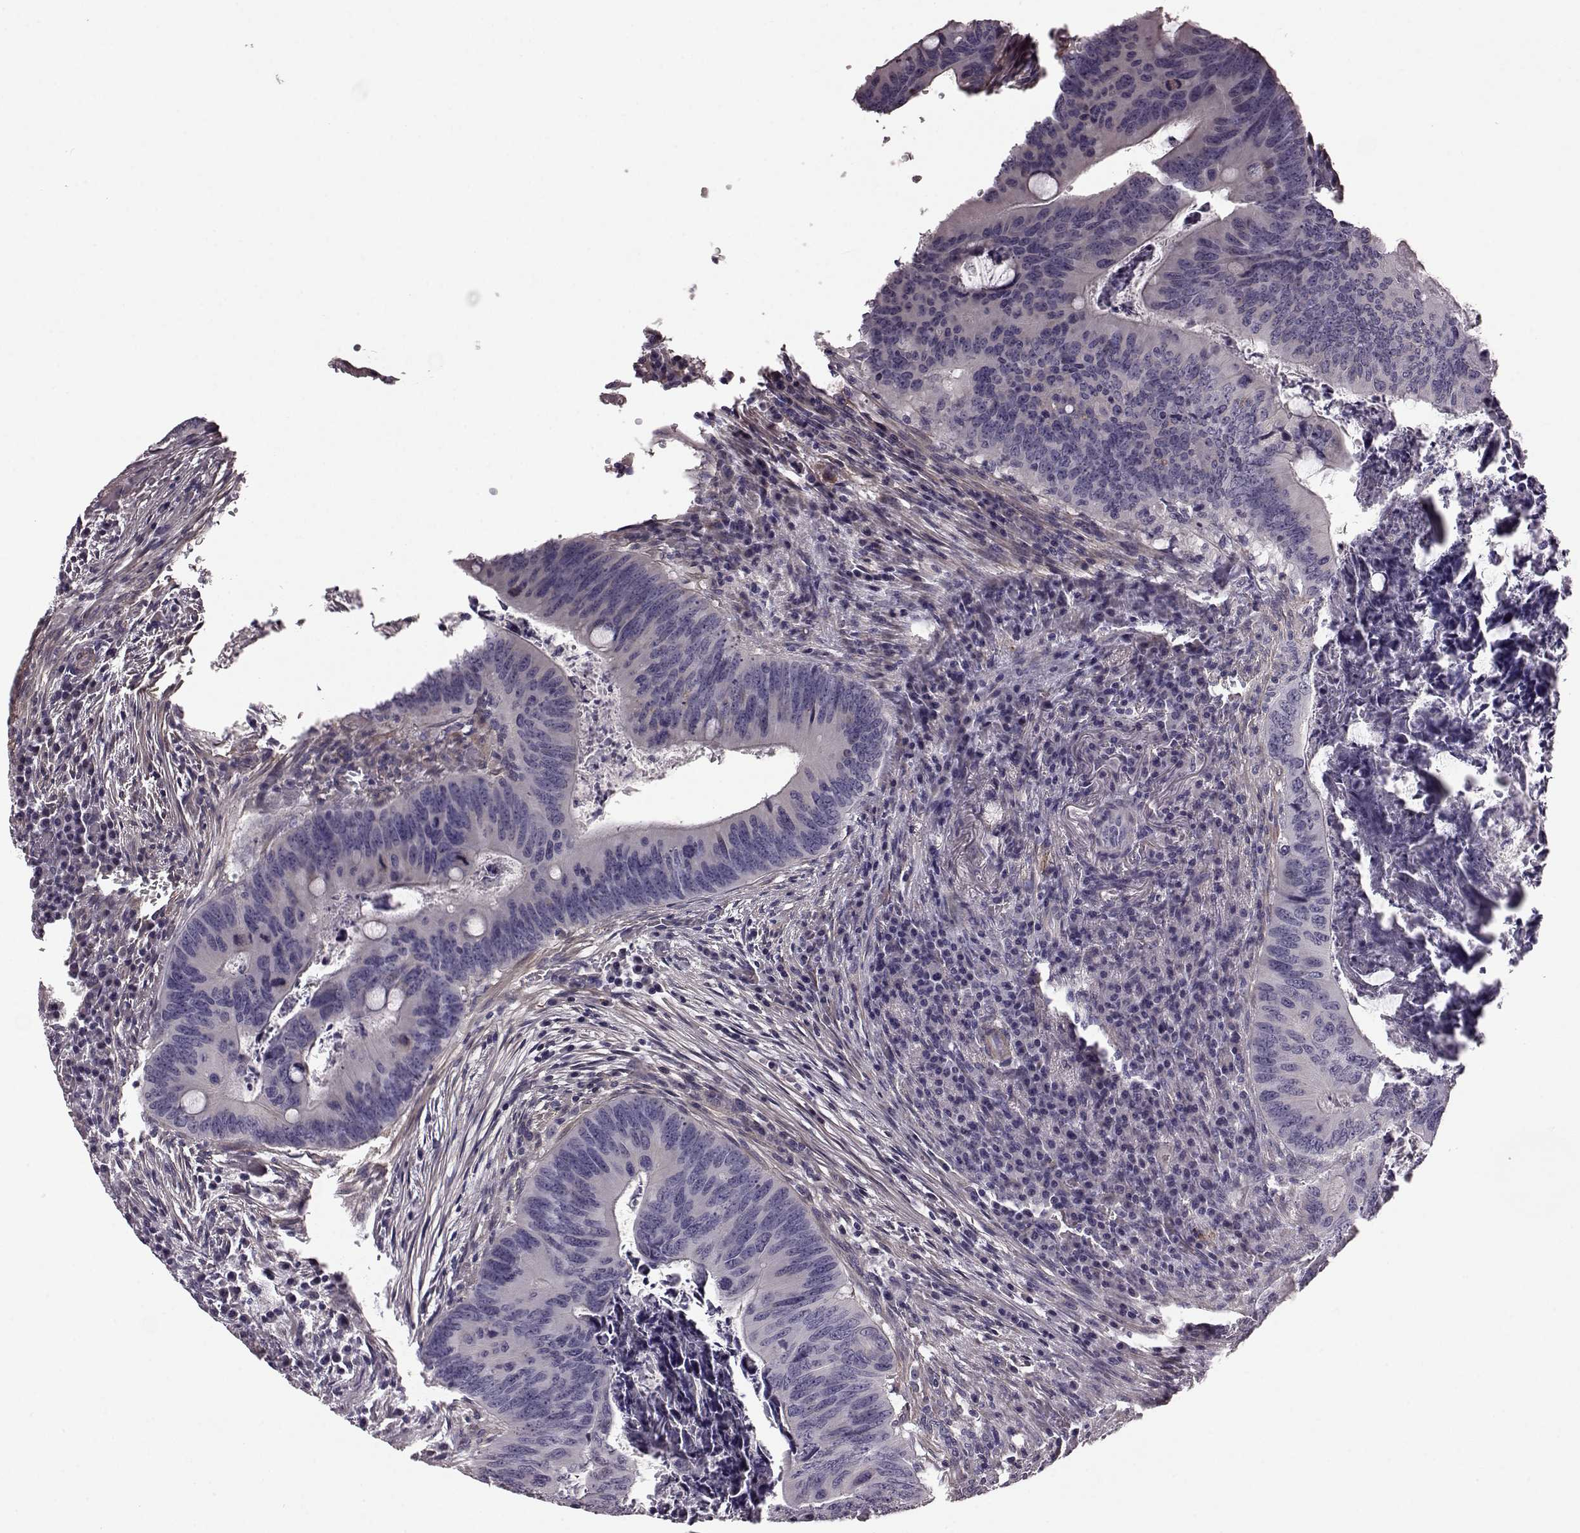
{"staining": {"intensity": "negative", "quantity": "none", "location": "none"}, "tissue": "colorectal cancer", "cell_type": "Tumor cells", "image_type": "cancer", "snomed": [{"axis": "morphology", "description": "Adenocarcinoma, NOS"}, {"axis": "topography", "description": "Colon"}], "caption": "Tumor cells show no significant staining in colorectal cancer.", "gene": "GRK1", "patient": {"sex": "female", "age": 74}}